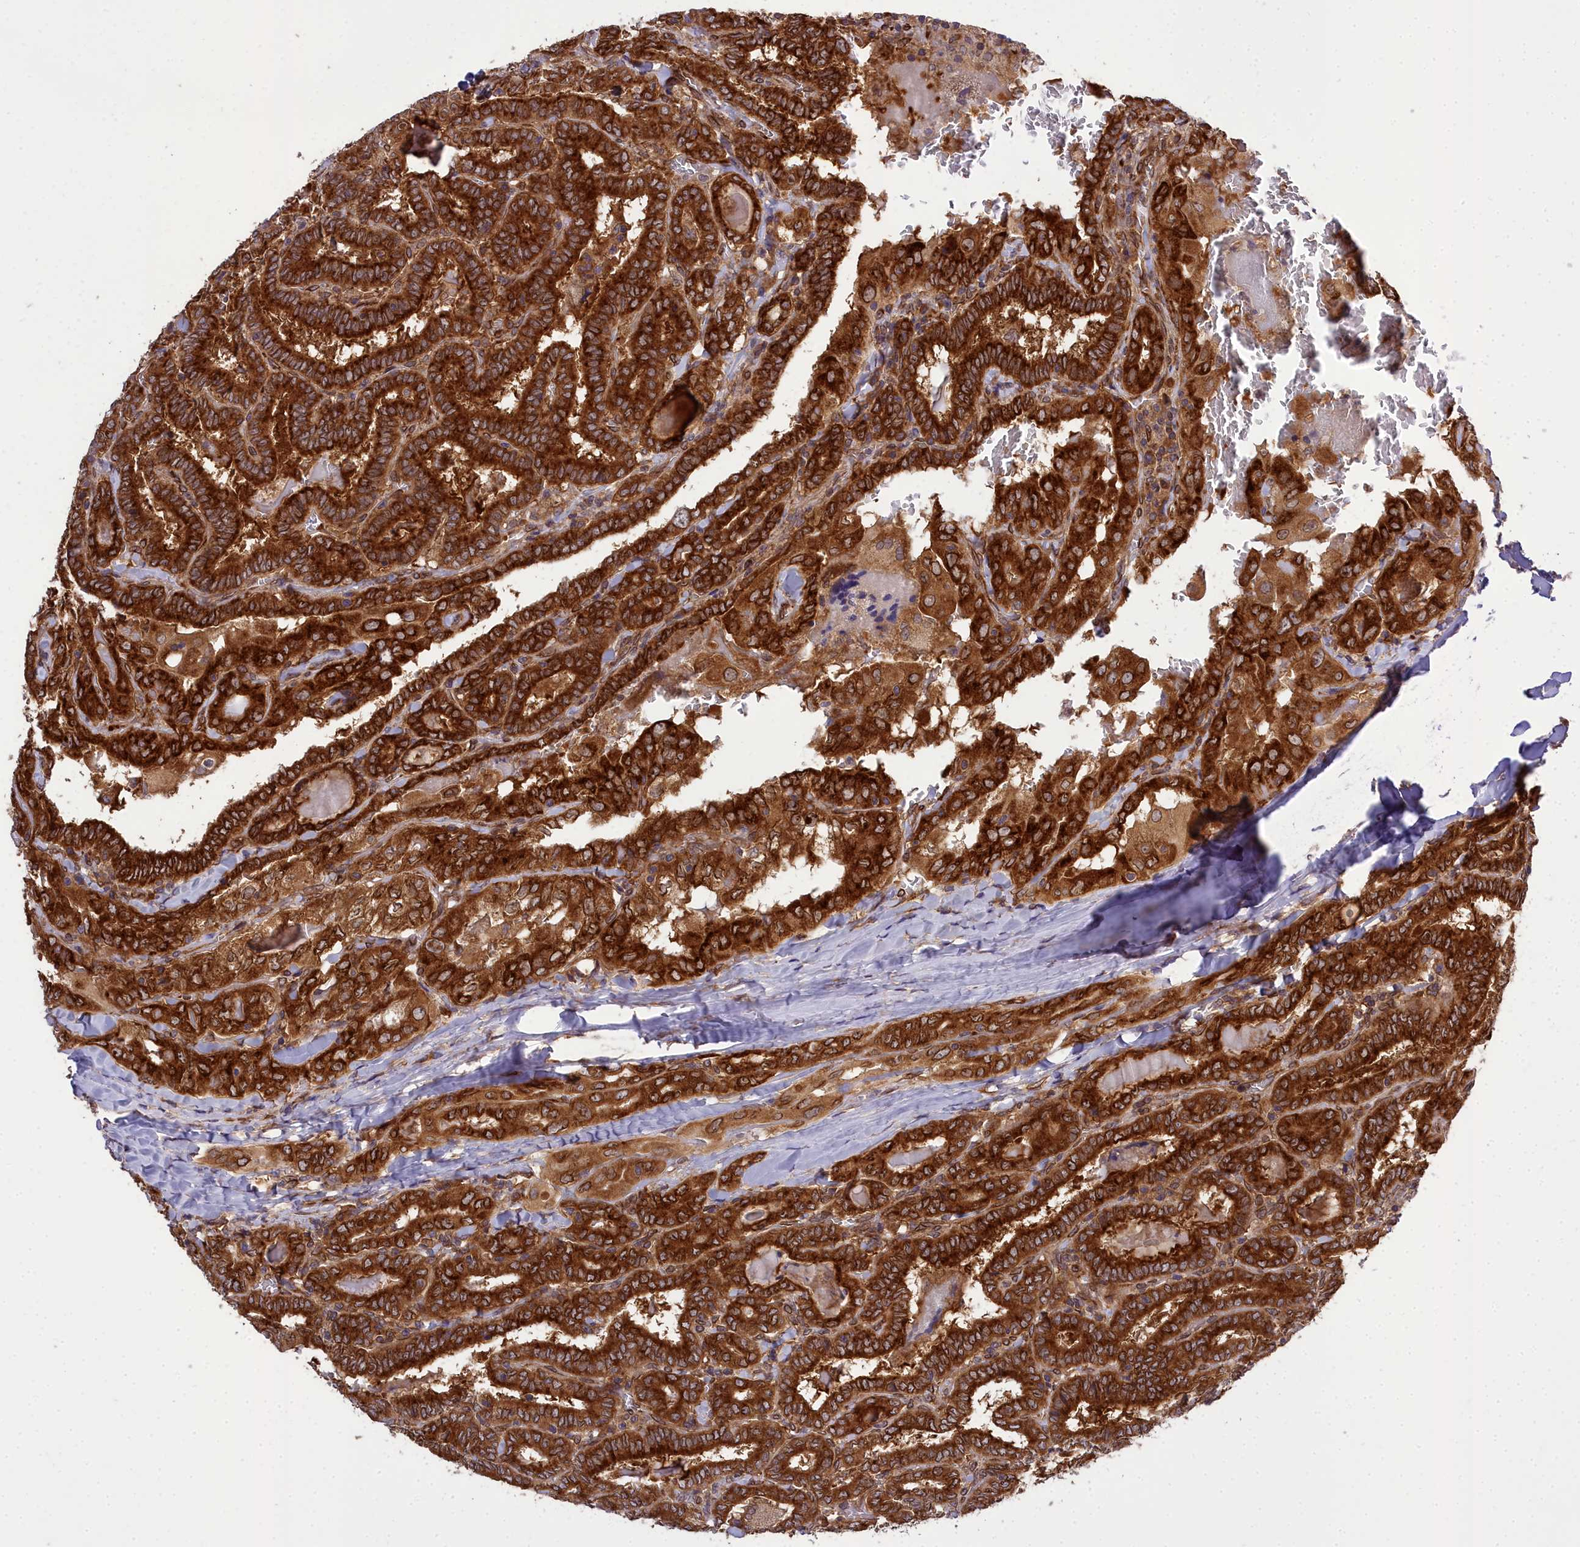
{"staining": {"intensity": "strong", "quantity": ">75%", "location": "cytoplasmic/membranous"}, "tissue": "thyroid cancer", "cell_type": "Tumor cells", "image_type": "cancer", "snomed": [{"axis": "morphology", "description": "Papillary adenocarcinoma, NOS"}, {"axis": "topography", "description": "Thyroid gland"}], "caption": "An immunohistochemistry micrograph of tumor tissue is shown. Protein staining in brown shows strong cytoplasmic/membranous positivity in thyroid cancer (papillary adenocarcinoma) within tumor cells.", "gene": "DHCR7", "patient": {"sex": "female", "age": 72}}